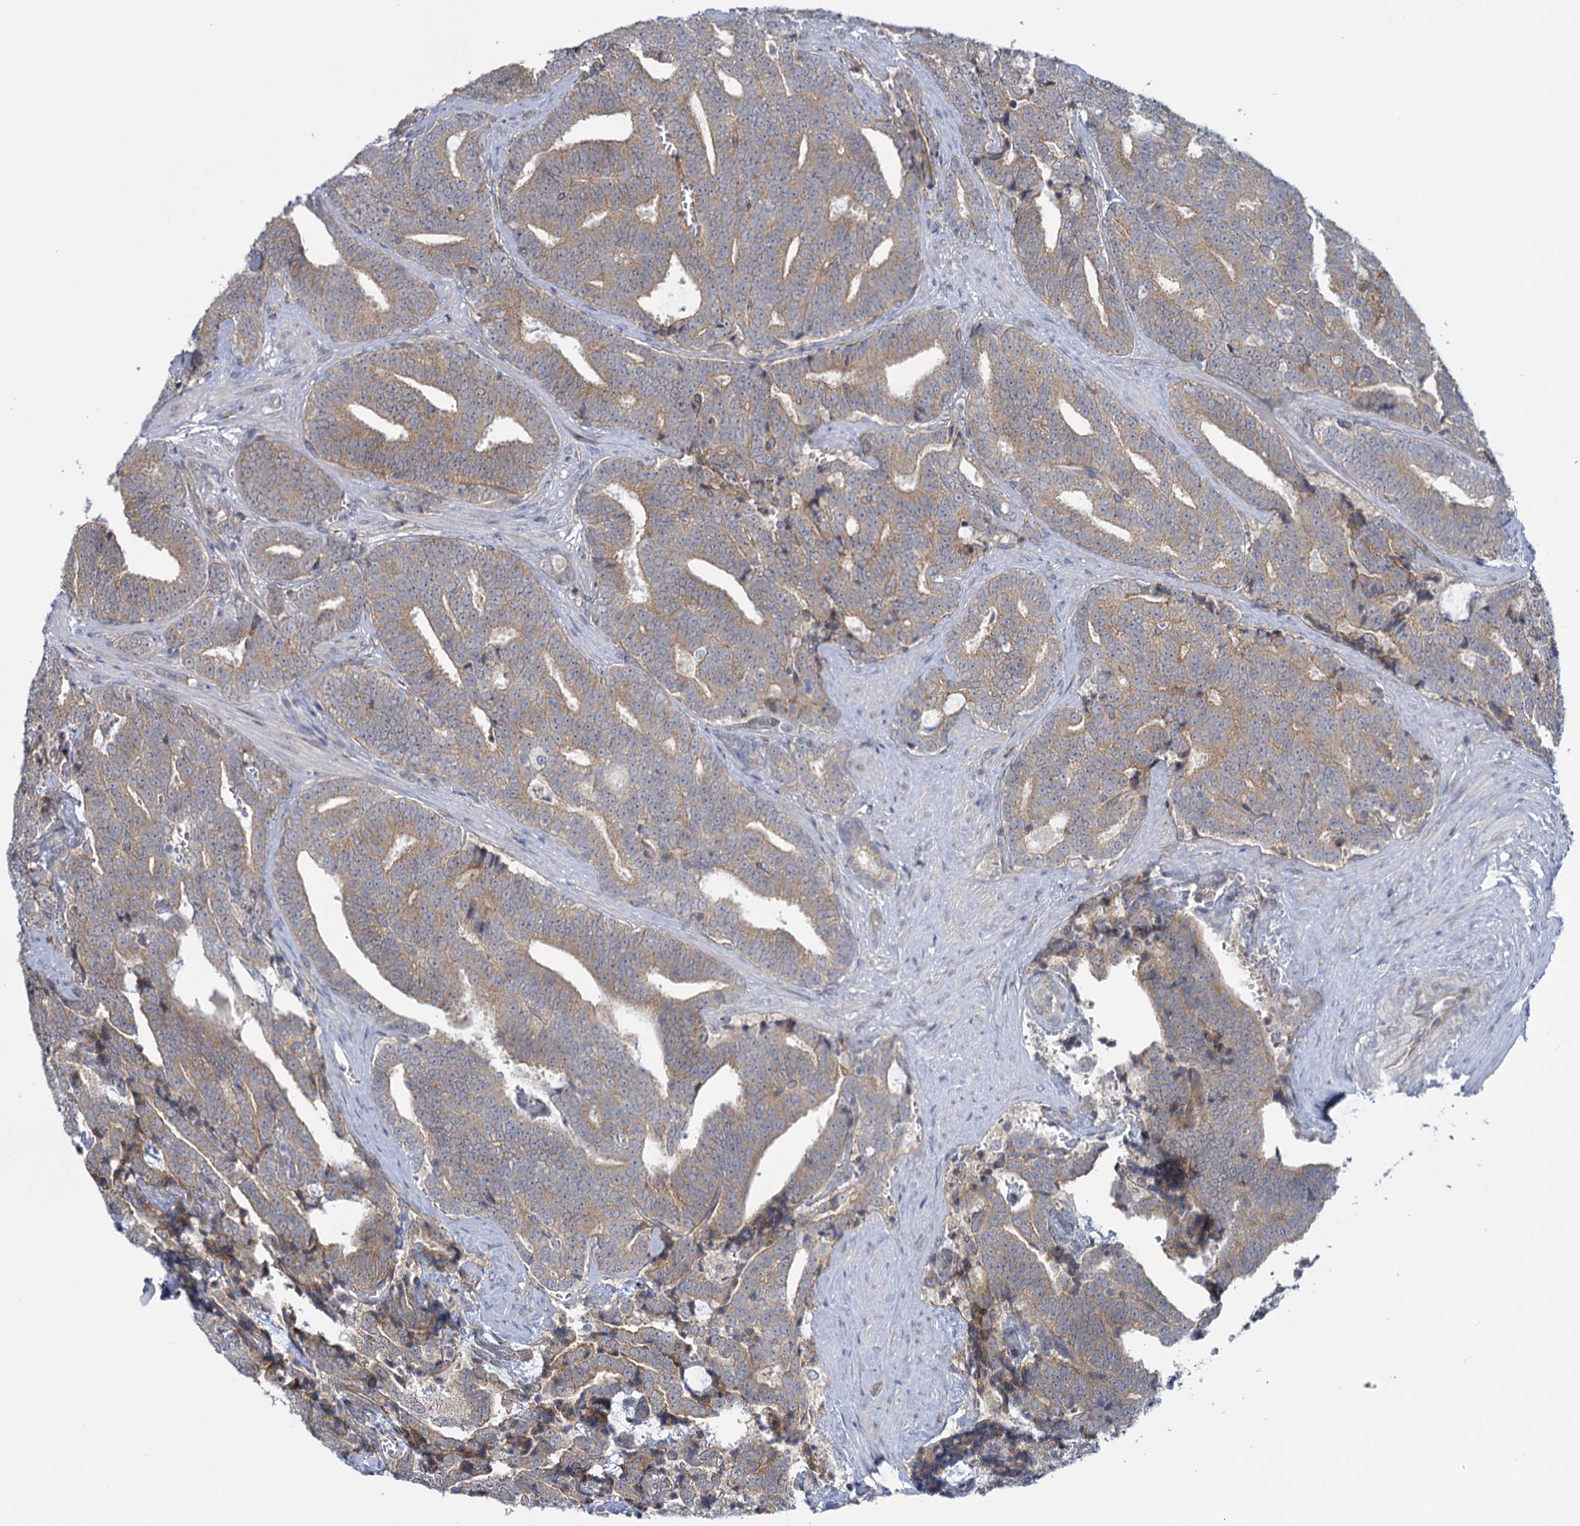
{"staining": {"intensity": "moderate", "quantity": ">75%", "location": "cytoplasmic/membranous"}, "tissue": "prostate cancer", "cell_type": "Tumor cells", "image_type": "cancer", "snomed": [{"axis": "morphology", "description": "Adenocarcinoma, High grade"}, {"axis": "topography", "description": "Prostate and seminal vesicle, NOS"}], "caption": "IHC histopathology image of human high-grade adenocarcinoma (prostate) stained for a protein (brown), which shows medium levels of moderate cytoplasmic/membranous positivity in approximately >75% of tumor cells.", "gene": "MBLAC2", "patient": {"sex": "male", "age": 67}}